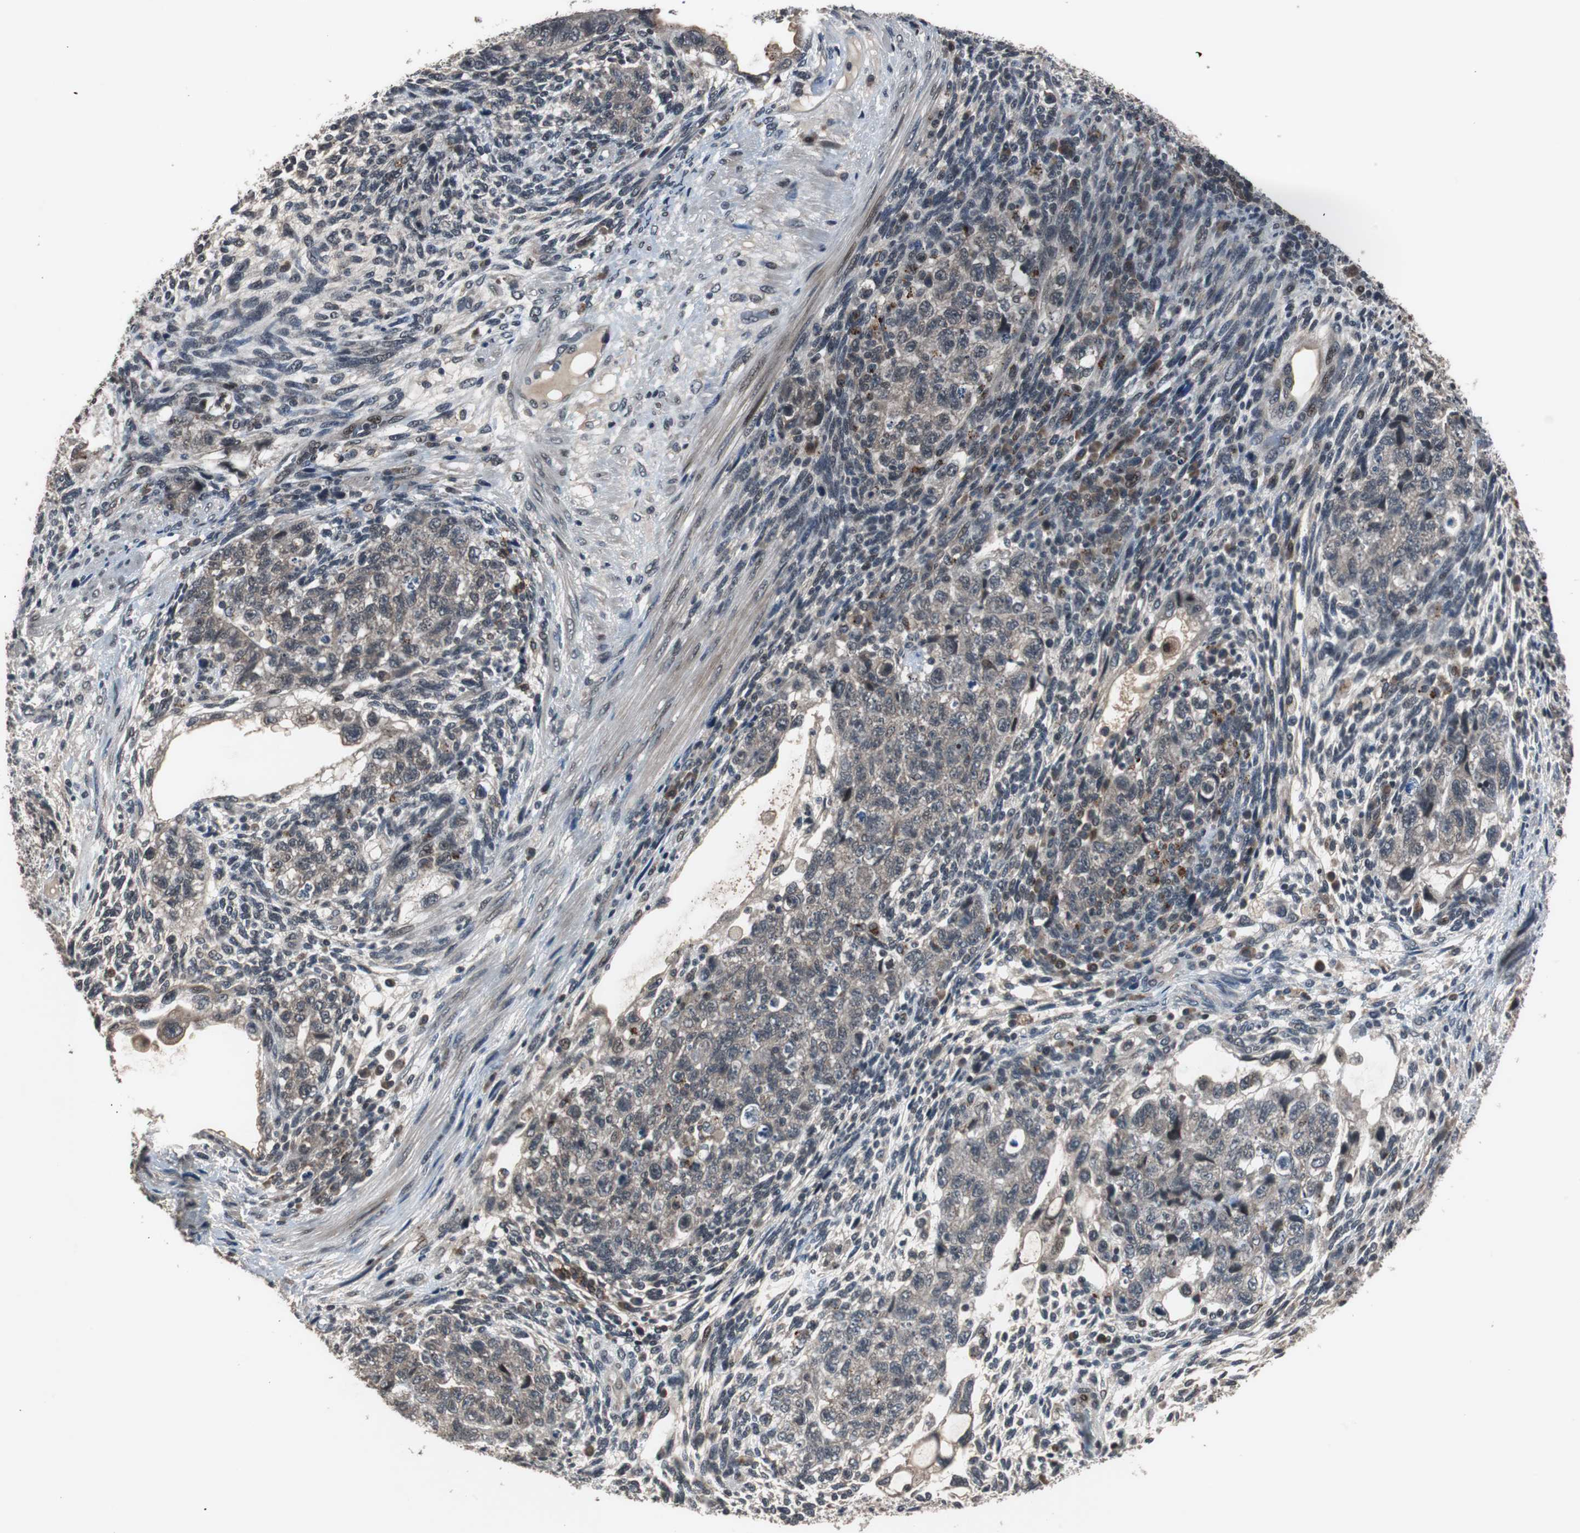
{"staining": {"intensity": "weak", "quantity": ">75%", "location": "cytoplasmic/membranous,nuclear"}, "tissue": "testis cancer", "cell_type": "Tumor cells", "image_type": "cancer", "snomed": [{"axis": "morphology", "description": "Normal tissue, NOS"}, {"axis": "morphology", "description": "Carcinoma, Embryonal, NOS"}, {"axis": "topography", "description": "Testis"}], "caption": "IHC (DAB (3,3'-diaminobenzidine)) staining of human testis cancer (embryonal carcinoma) reveals weak cytoplasmic/membranous and nuclear protein positivity in approximately >75% of tumor cells.", "gene": "BOLA1", "patient": {"sex": "male", "age": 36}}